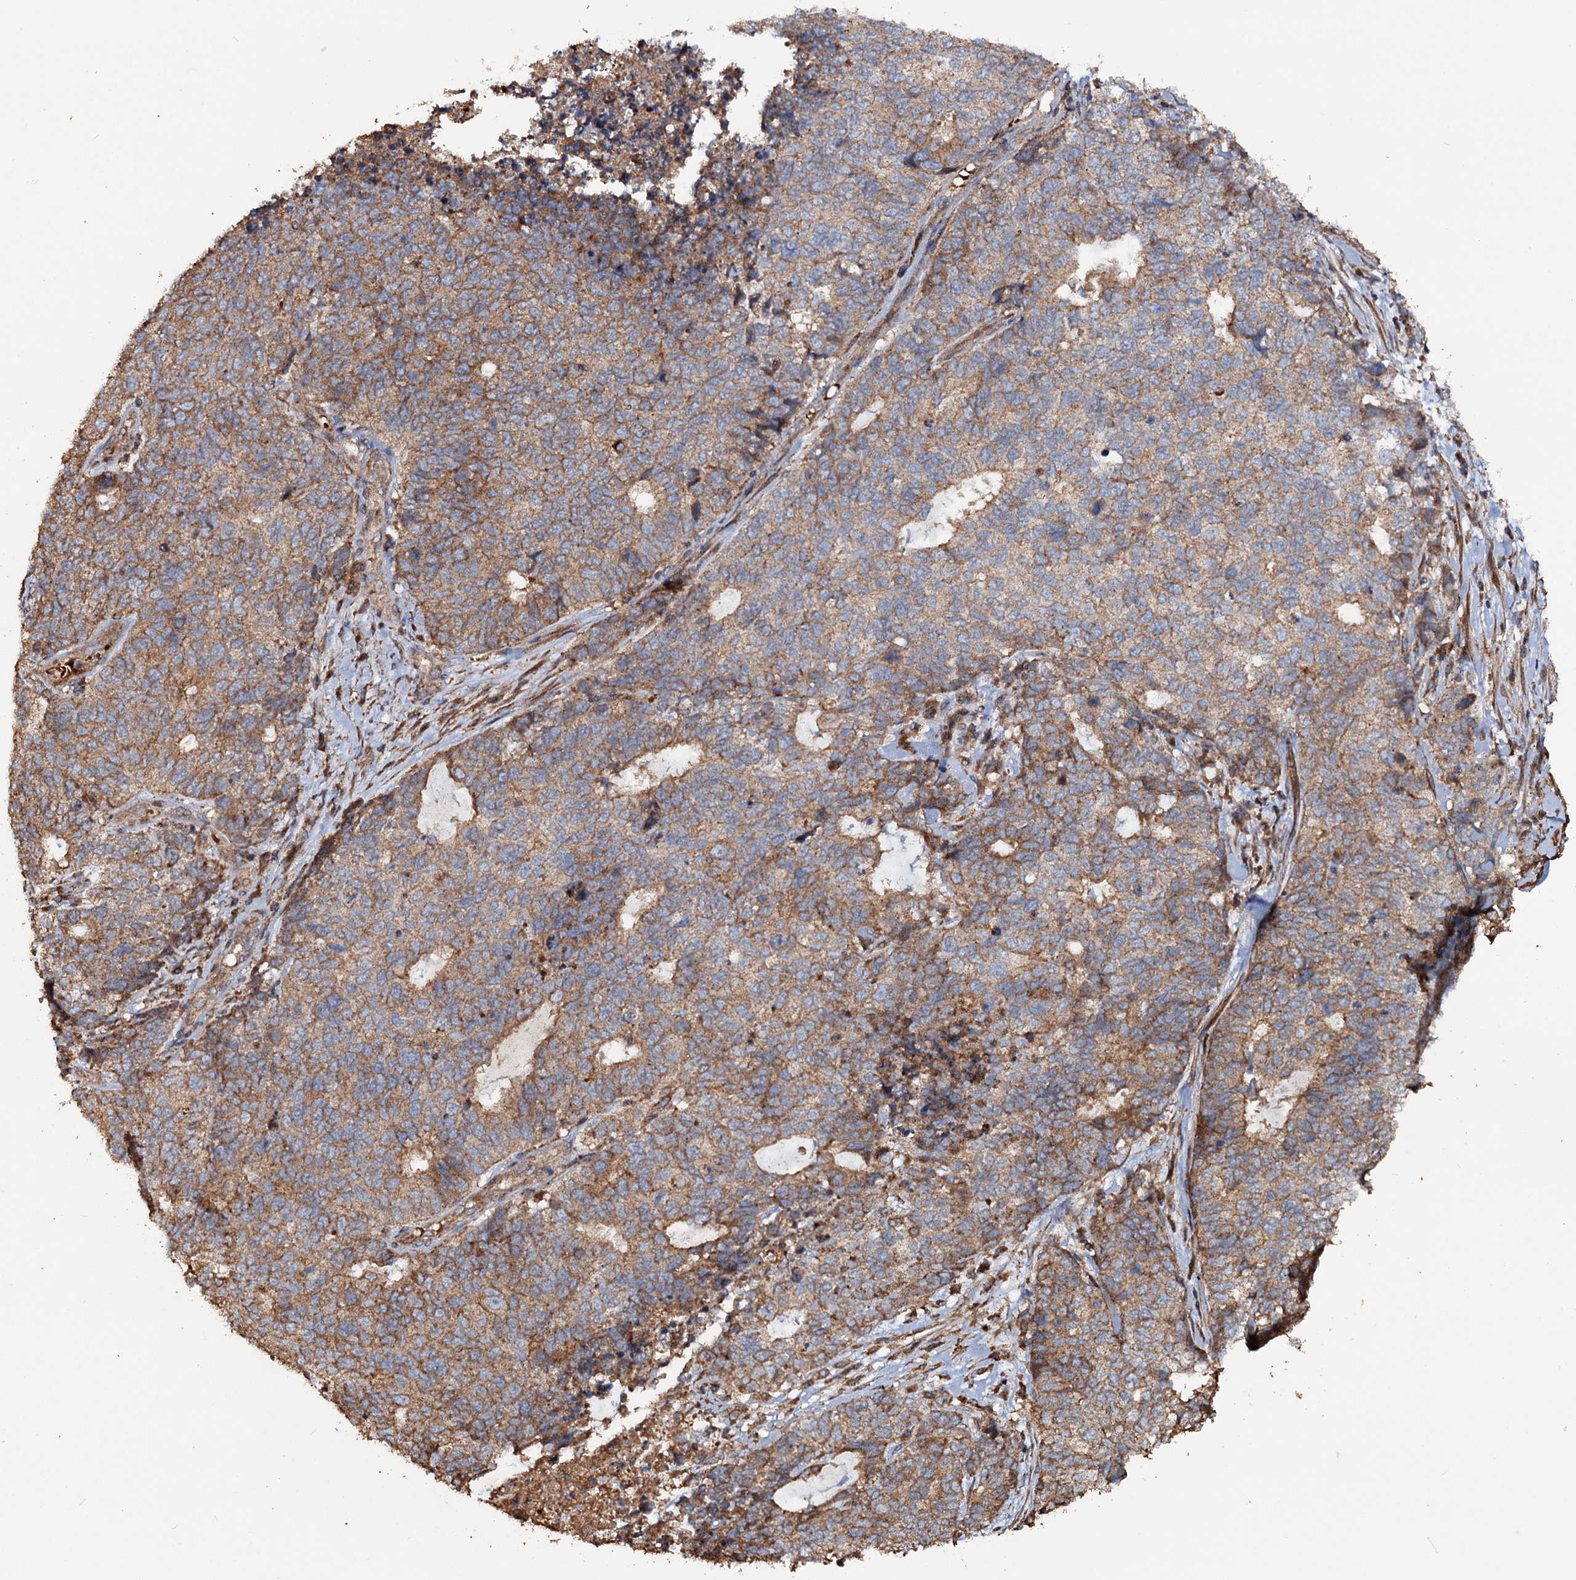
{"staining": {"intensity": "moderate", "quantity": "25%-75%", "location": "cytoplasmic/membranous"}, "tissue": "cervical cancer", "cell_type": "Tumor cells", "image_type": "cancer", "snomed": [{"axis": "morphology", "description": "Squamous cell carcinoma, NOS"}, {"axis": "topography", "description": "Cervix"}], "caption": "The histopathology image displays staining of cervical squamous cell carcinoma, revealing moderate cytoplasmic/membranous protein positivity (brown color) within tumor cells.", "gene": "NOTCH2NLA", "patient": {"sex": "female", "age": 63}}